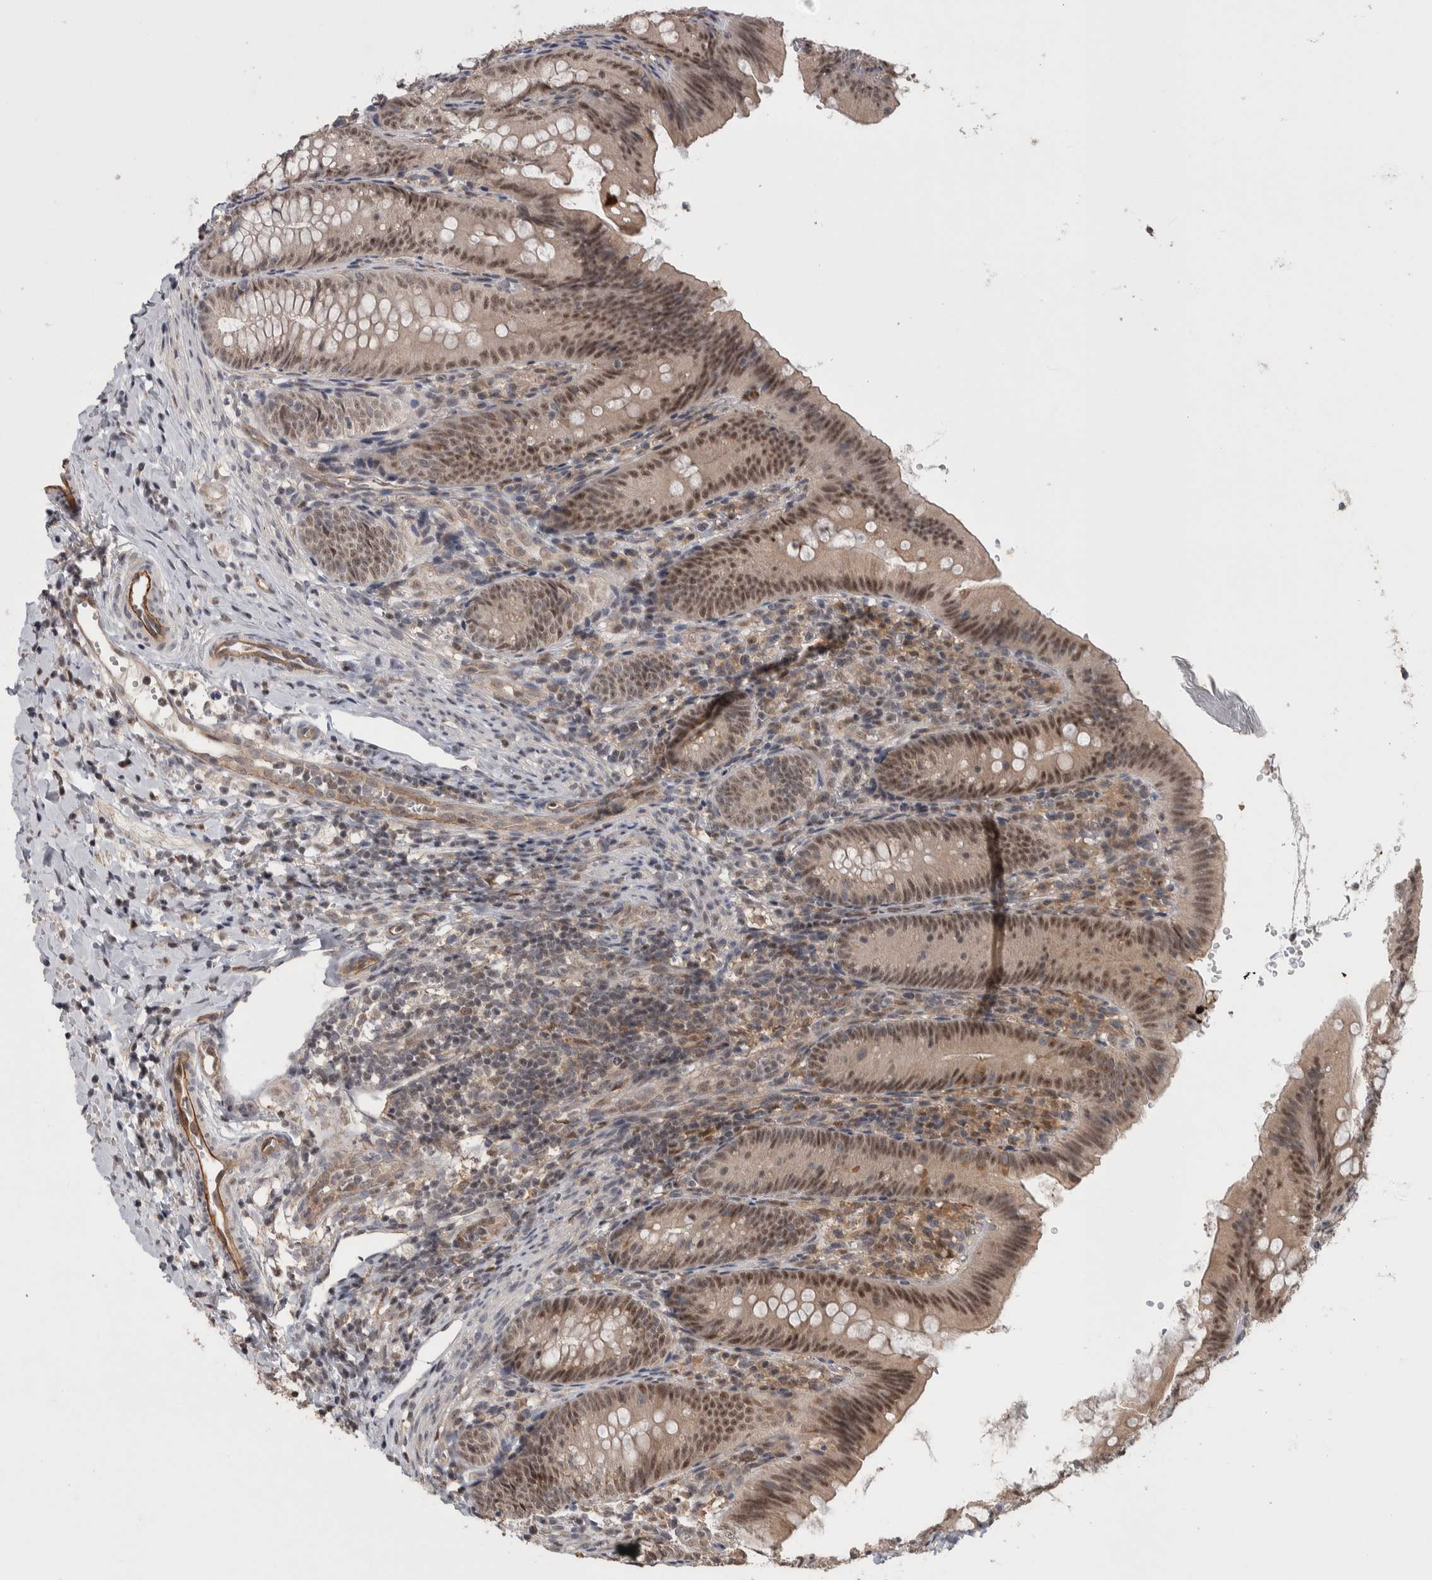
{"staining": {"intensity": "moderate", "quantity": ">75%", "location": "nuclear"}, "tissue": "appendix", "cell_type": "Glandular cells", "image_type": "normal", "snomed": [{"axis": "morphology", "description": "Normal tissue, NOS"}, {"axis": "topography", "description": "Appendix"}], "caption": "Brown immunohistochemical staining in benign human appendix exhibits moderate nuclear positivity in approximately >75% of glandular cells. Ihc stains the protein of interest in brown and the nuclei are stained blue.", "gene": "PRDM4", "patient": {"sex": "male", "age": 1}}